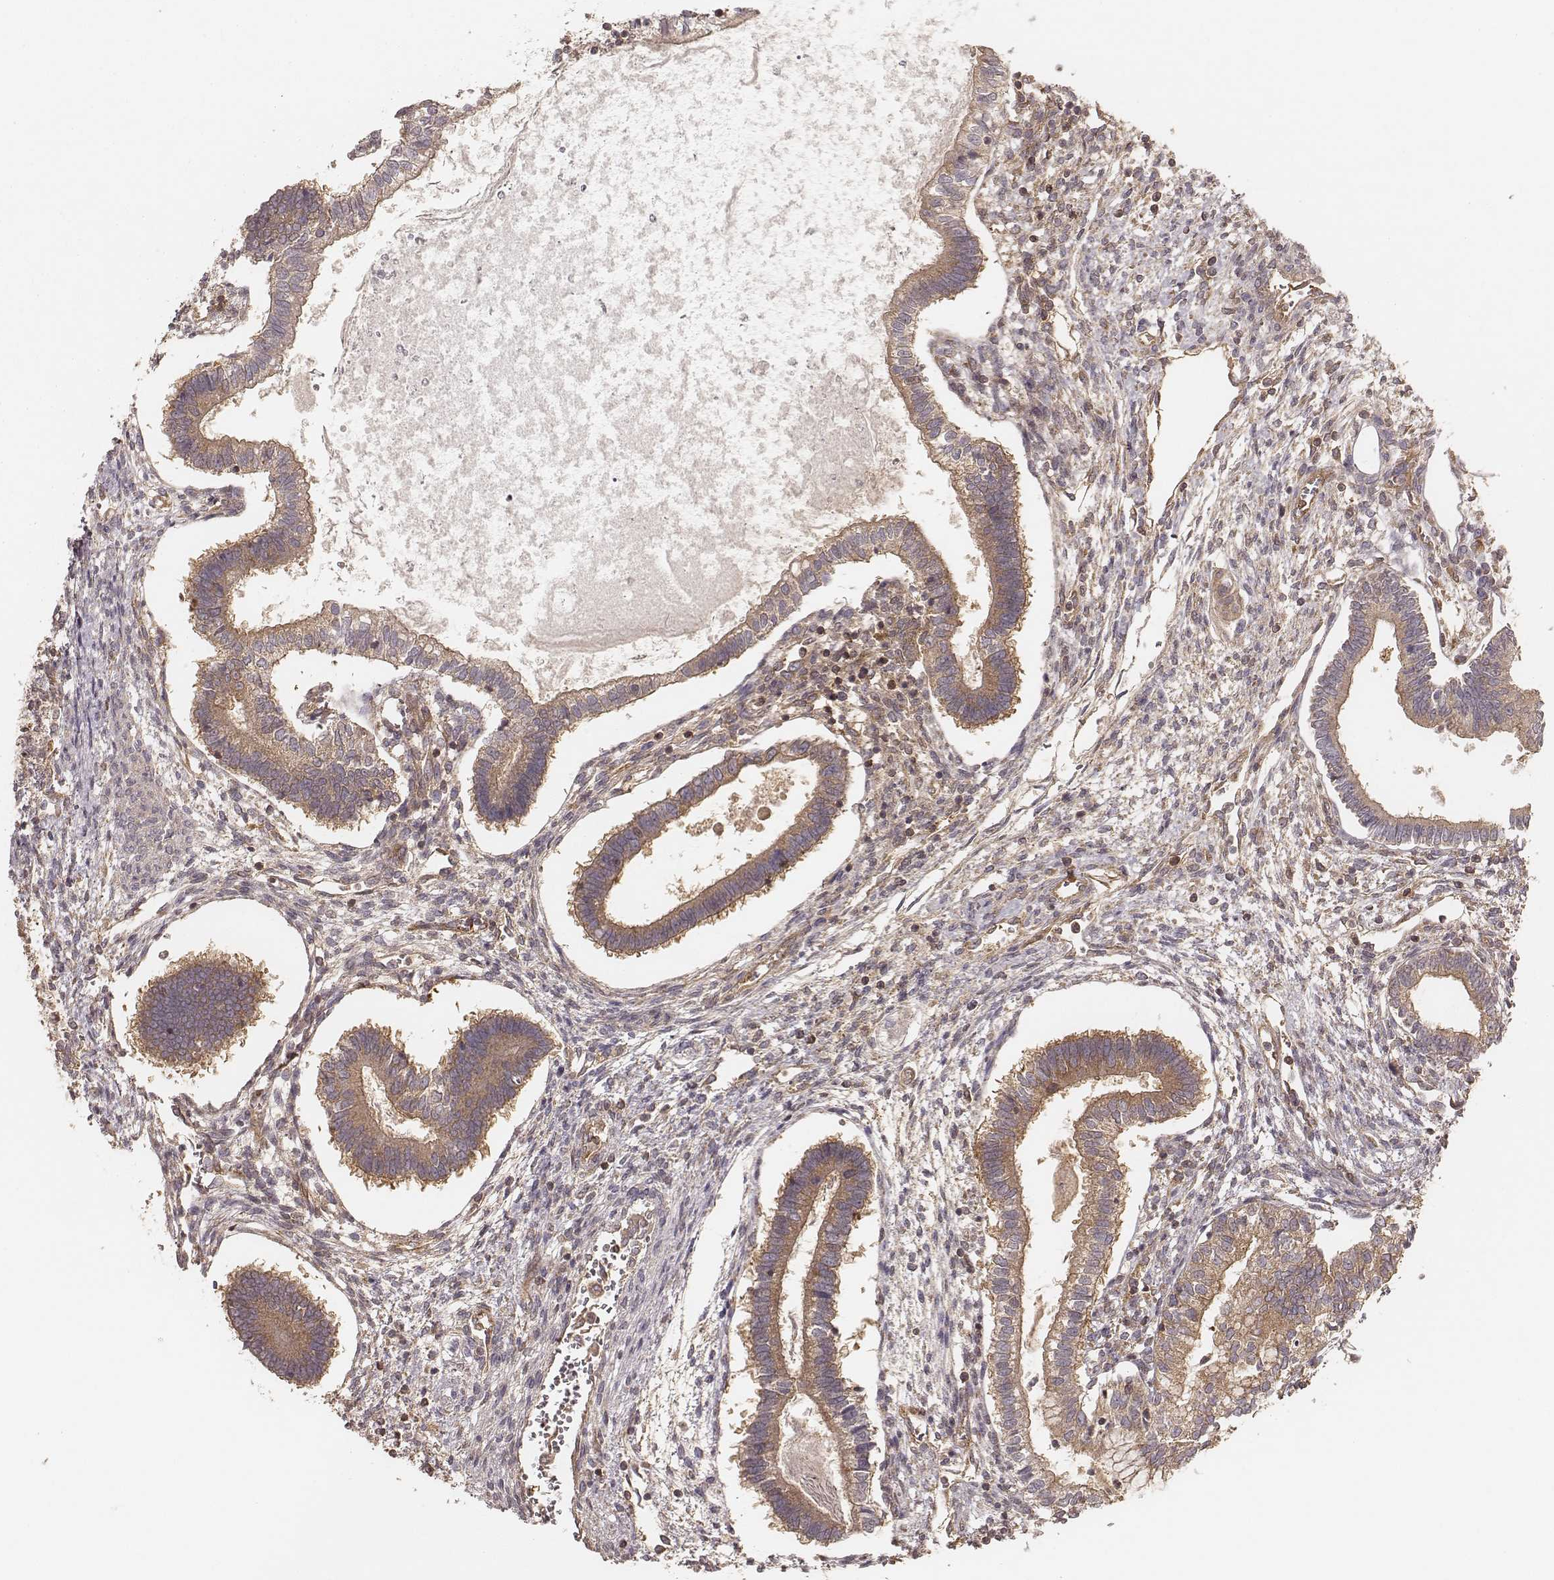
{"staining": {"intensity": "moderate", "quantity": ">75%", "location": "cytoplasmic/membranous"}, "tissue": "testis cancer", "cell_type": "Tumor cells", "image_type": "cancer", "snomed": [{"axis": "morphology", "description": "Carcinoma, Embryonal, NOS"}, {"axis": "topography", "description": "Testis"}], "caption": "The micrograph shows immunohistochemical staining of embryonal carcinoma (testis). There is moderate cytoplasmic/membranous positivity is present in about >75% of tumor cells. (DAB IHC with brightfield microscopy, high magnification).", "gene": "CARS1", "patient": {"sex": "male", "age": 37}}